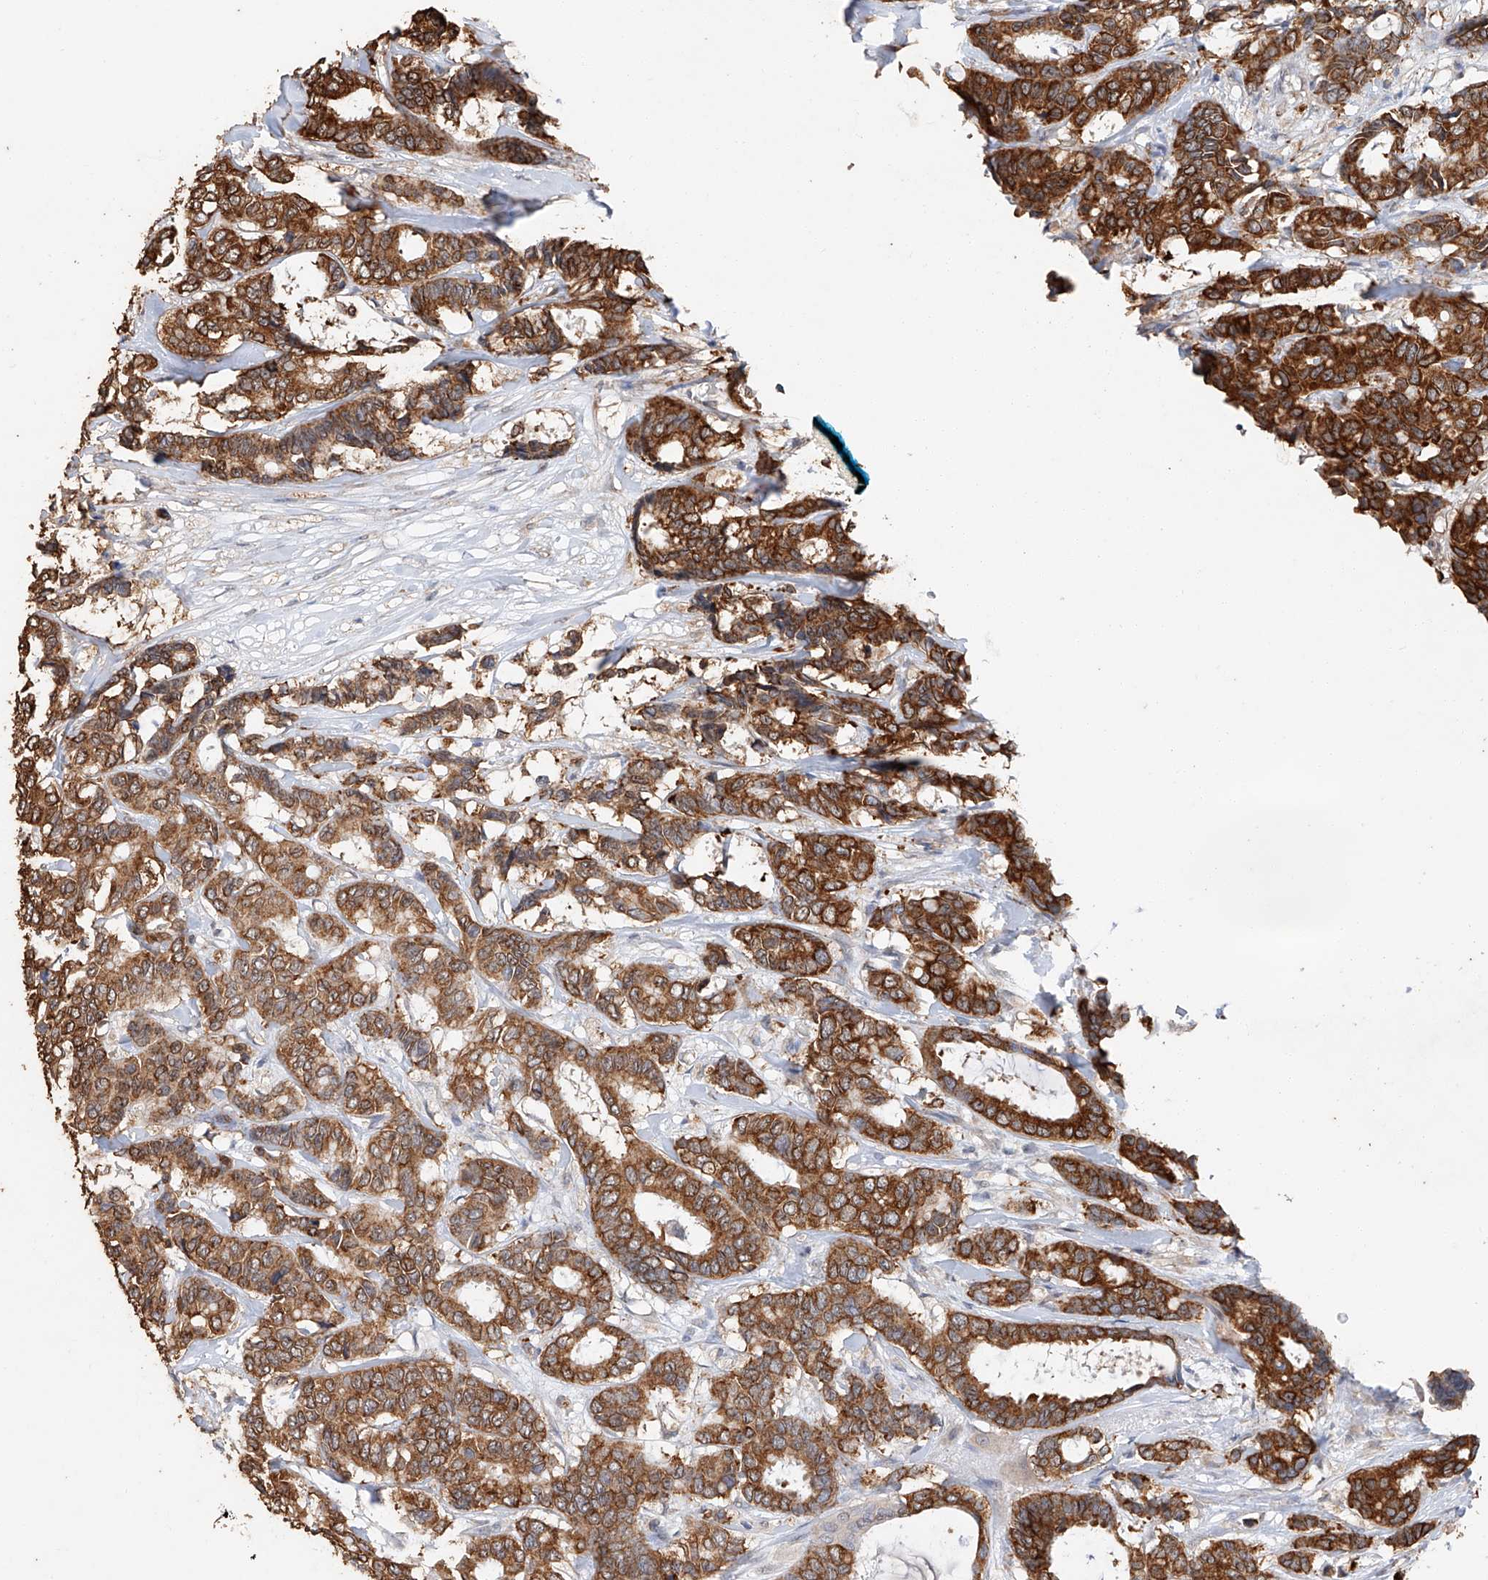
{"staining": {"intensity": "strong", "quantity": ">75%", "location": "cytoplasmic/membranous"}, "tissue": "breast cancer", "cell_type": "Tumor cells", "image_type": "cancer", "snomed": [{"axis": "morphology", "description": "Duct carcinoma"}, {"axis": "topography", "description": "Breast"}], "caption": "Human invasive ductal carcinoma (breast) stained for a protein (brown) exhibits strong cytoplasmic/membranous positive staining in approximately >75% of tumor cells.", "gene": "CERS4", "patient": {"sex": "female", "age": 87}}